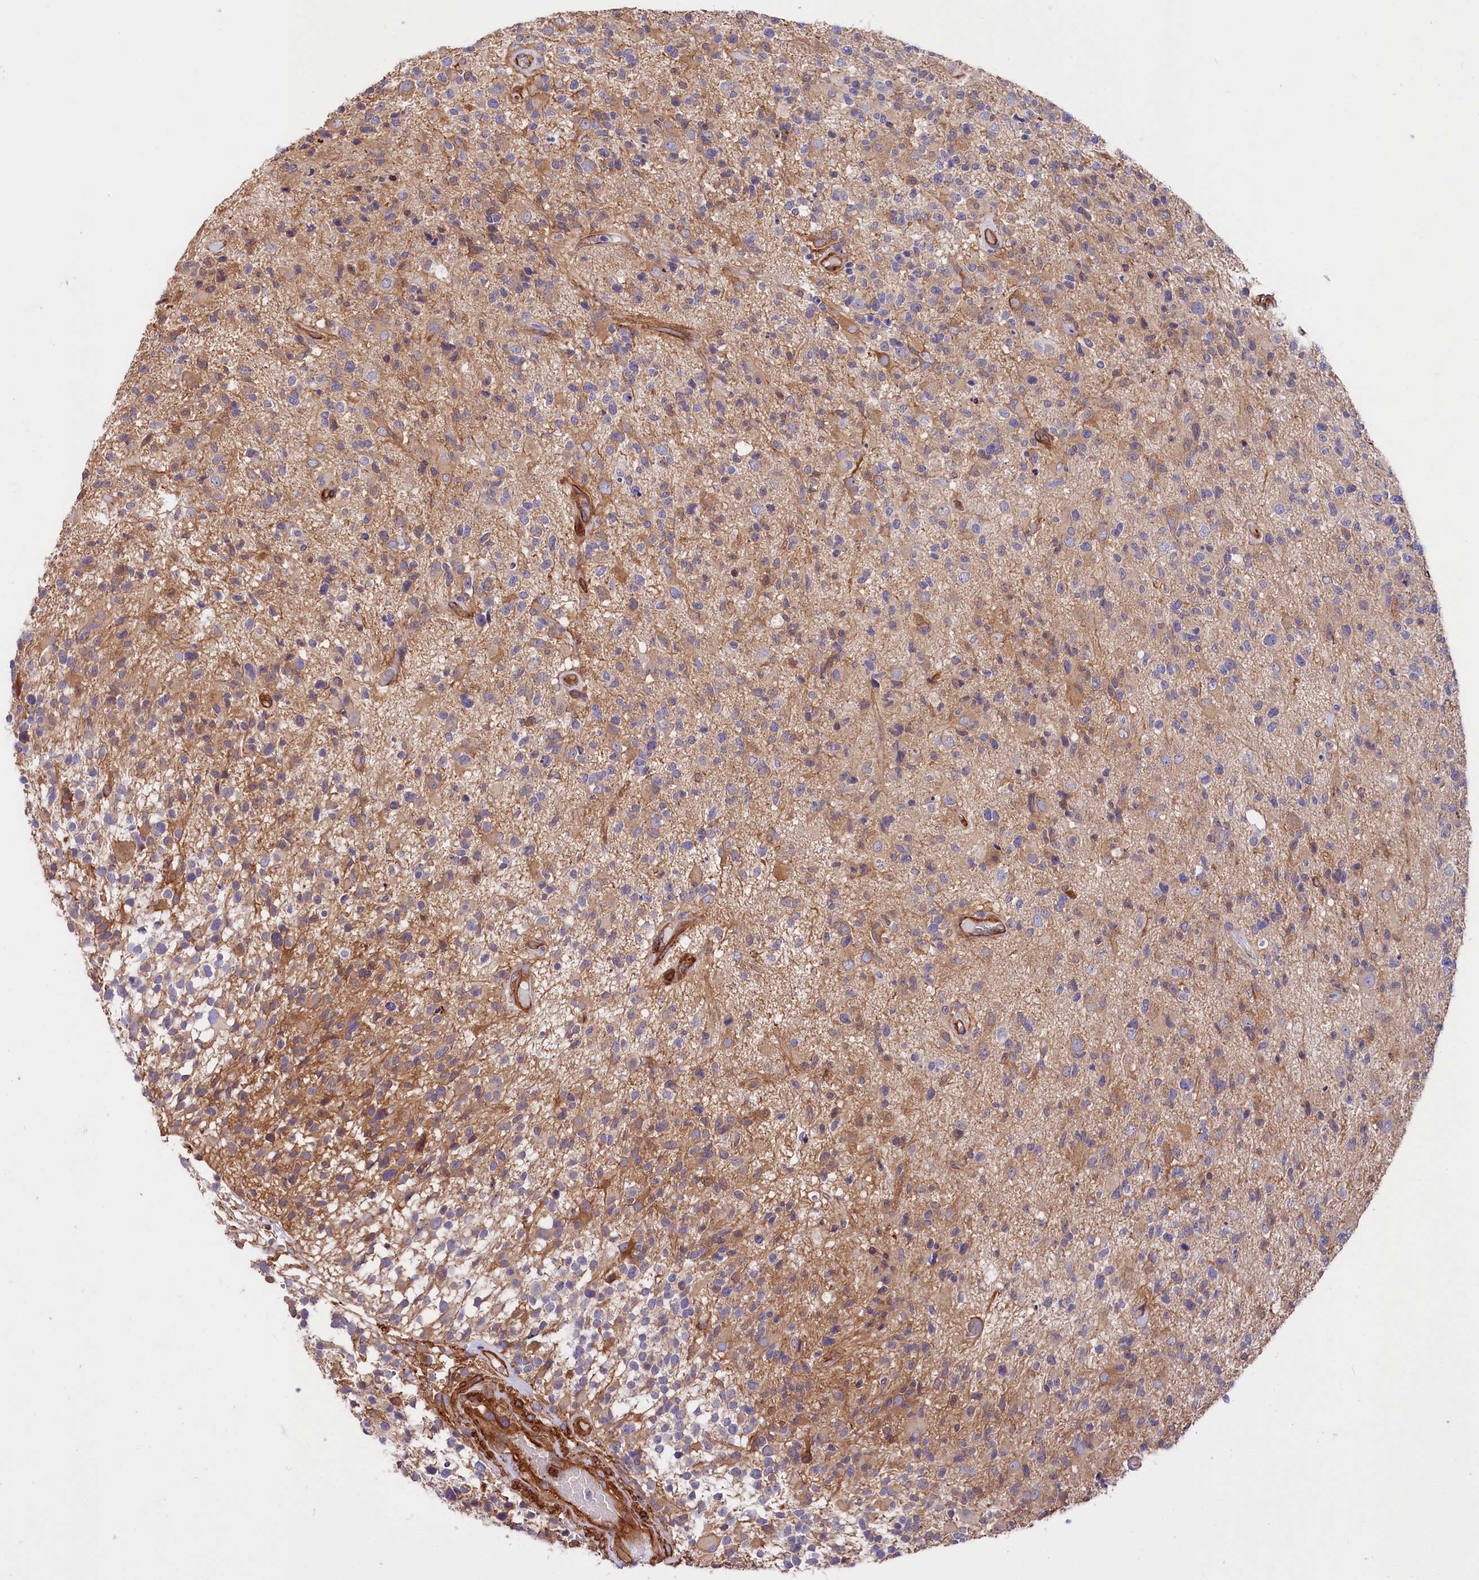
{"staining": {"intensity": "negative", "quantity": "none", "location": "none"}, "tissue": "glioma", "cell_type": "Tumor cells", "image_type": "cancer", "snomed": [{"axis": "morphology", "description": "Glioma, malignant, High grade"}, {"axis": "morphology", "description": "Glioblastoma, NOS"}, {"axis": "topography", "description": "Brain"}], "caption": "Immunohistochemical staining of malignant high-grade glioma exhibits no significant expression in tumor cells.", "gene": "TNKS1BP1", "patient": {"sex": "male", "age": 60}}